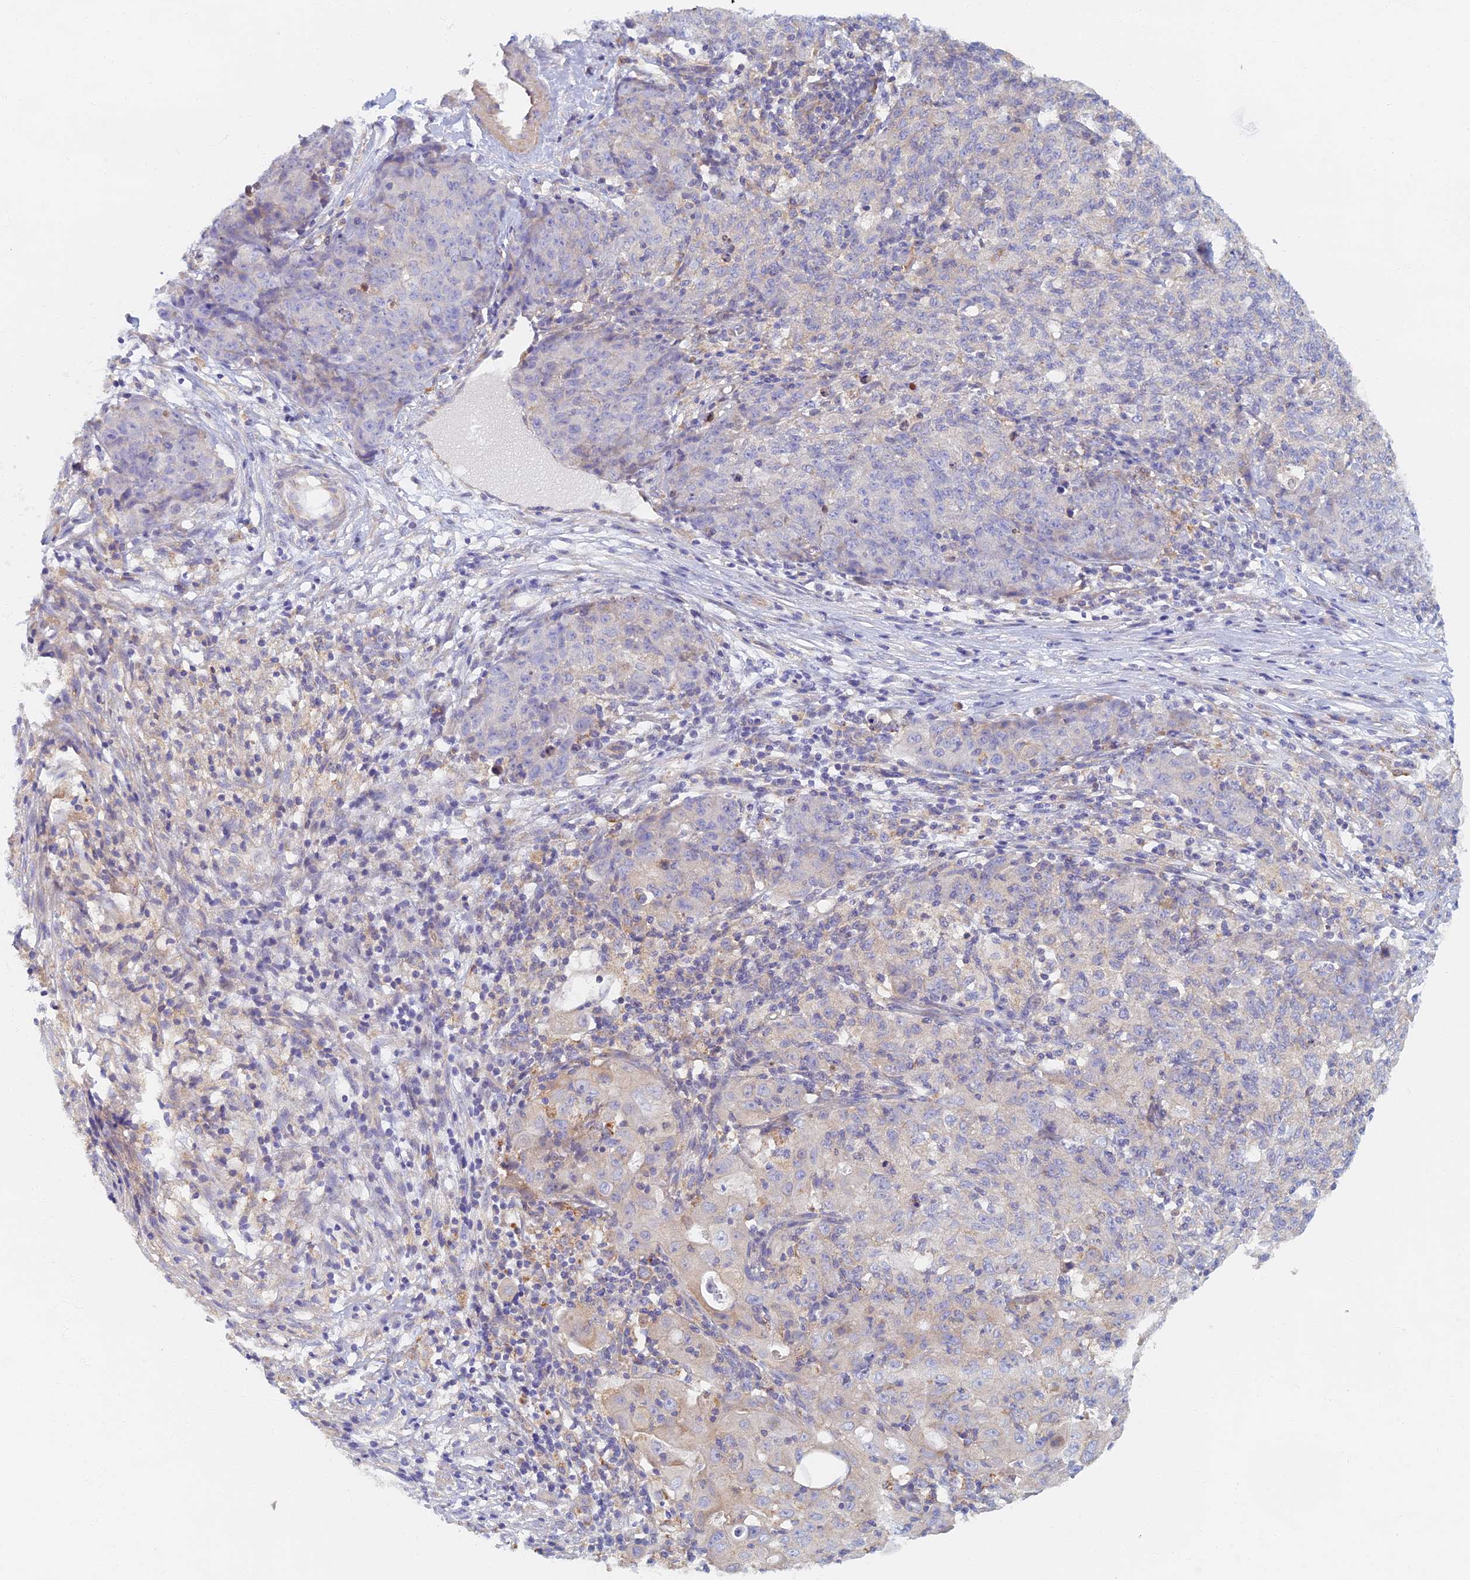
{"staining": {"intensity": "negative", "quantity": "none", "location": "none"}, "tissue": "ovarian cancer", "cell_type": "Tumor cells", "image_type": "cancer", "snomed": [{"axis": "morphology", "description": "Carcinoma, endometroid"}, {"axis": "topography", "description": "Ovary"}], "caption": "The histopathology image shows no staining of tumor cells in endometroid carcinoma (ovarian).", "gene": "TMEM44", "patient": {"sex": "female", "age": 42}}